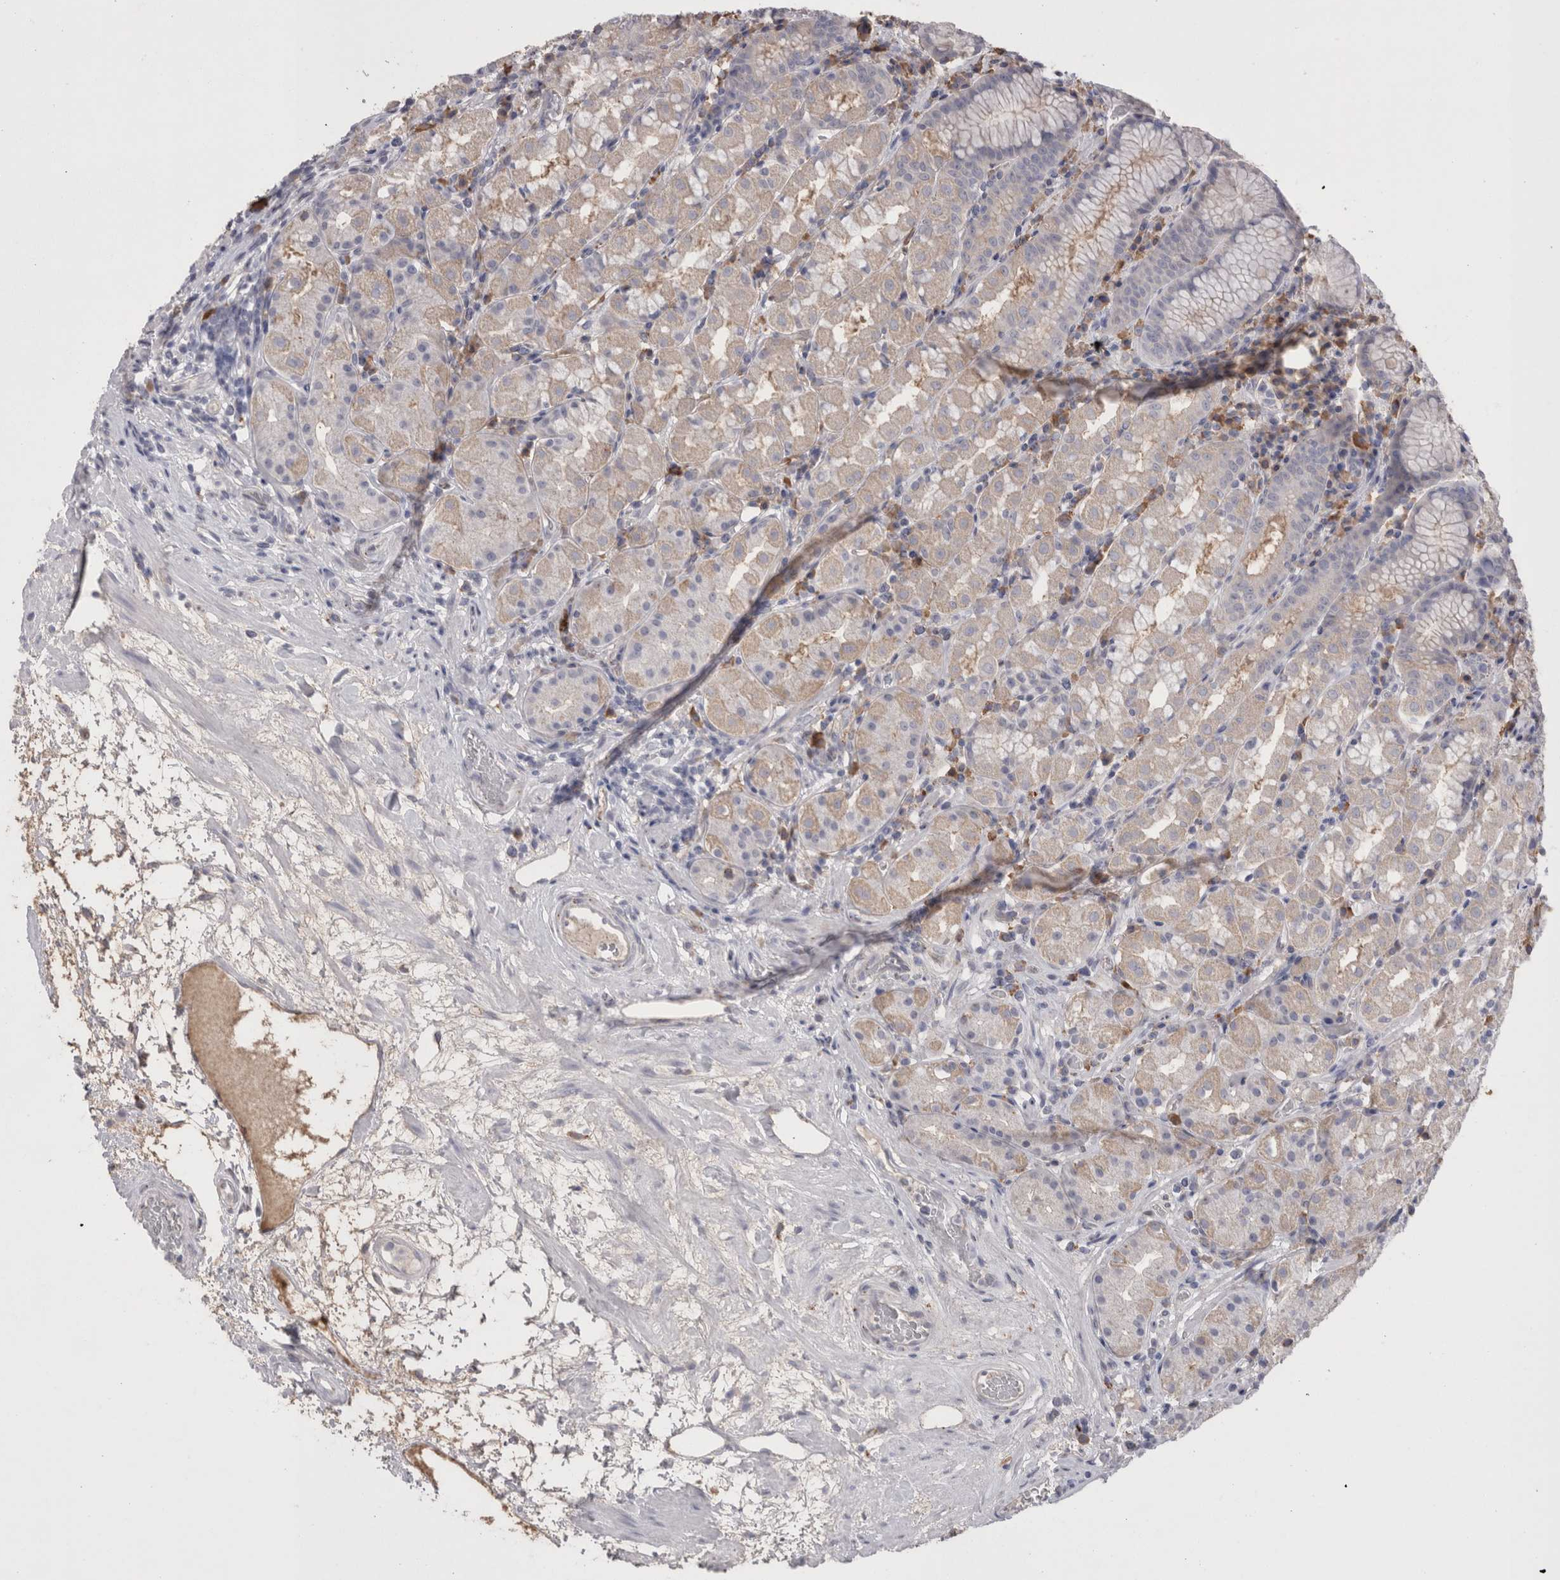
{"staining": {"intensity": "weak", "quantity": "25%-75%", "location": "cytoplasmic/membranous"}, "tissue": "stomach", "cell_type": "Glandular cells", "image_type": "normal", "snomed": [{"axis": "morphology", "description": "Normal tissue, NOS"}, {"axis": "topography", "description": "Stomach, lower"}], "caption": "Protein expression analysis of unremarkable human stomach reveals weak cytoplasmic/membranous positivity in about 25%-75% of glandular cells.", "gene": "EPDR1", "patient": {"sex": "female", "age": 56}}